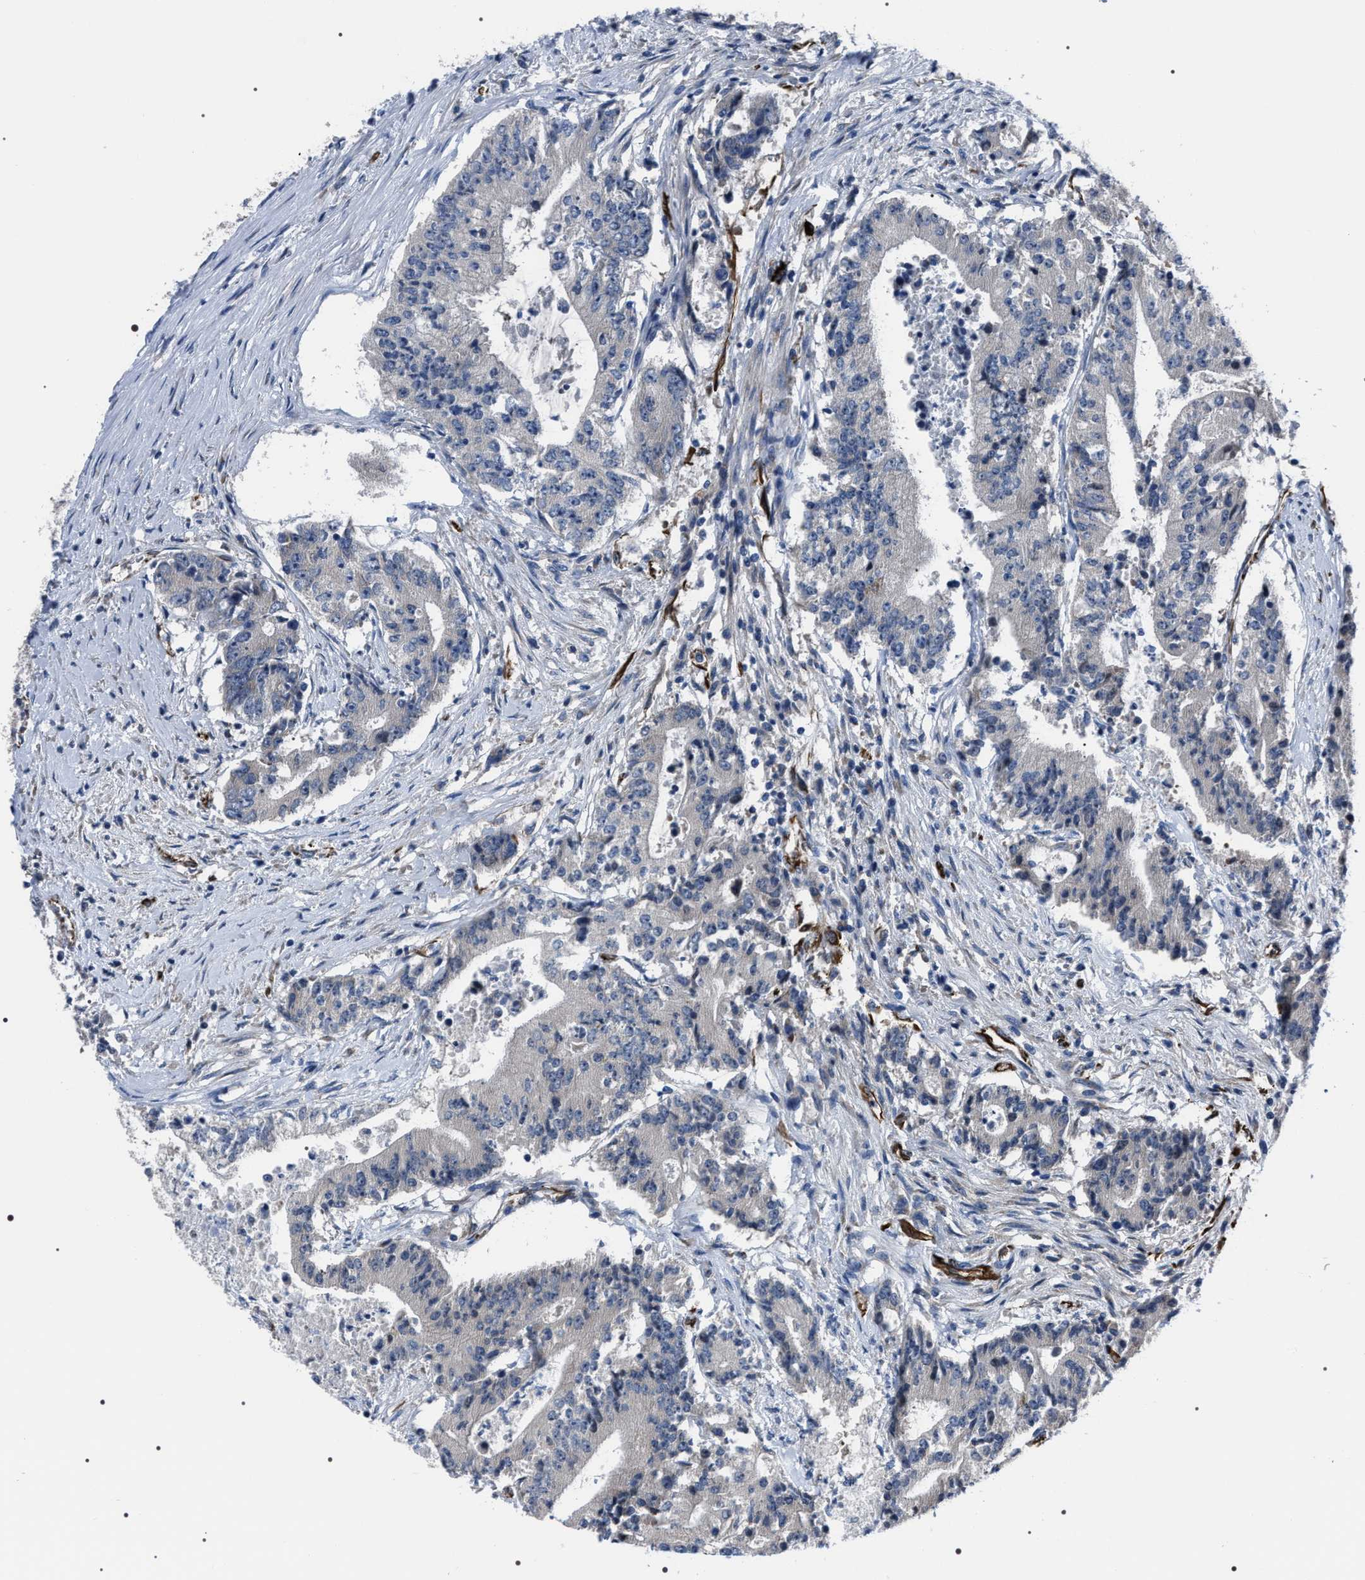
{"staining": {"intensity": "negative", "quantity": "none", "location": "none"}, "tissue": "colorectal cancer", "cell_type": "Tumor cells", "image_type": "cancer", "snomed": [{"axis": "morphology", "description": "Adenocarcinoma, NOS"}, {"axis": "topography", "description": "Colon"}], "caption": "Immunohistochemistry (IHC) of human colorectal adenocarcinoma displays no staining in tumor cells.", "gene": "PKD1L1", "patient": {"sex": "female", "age": 77}}